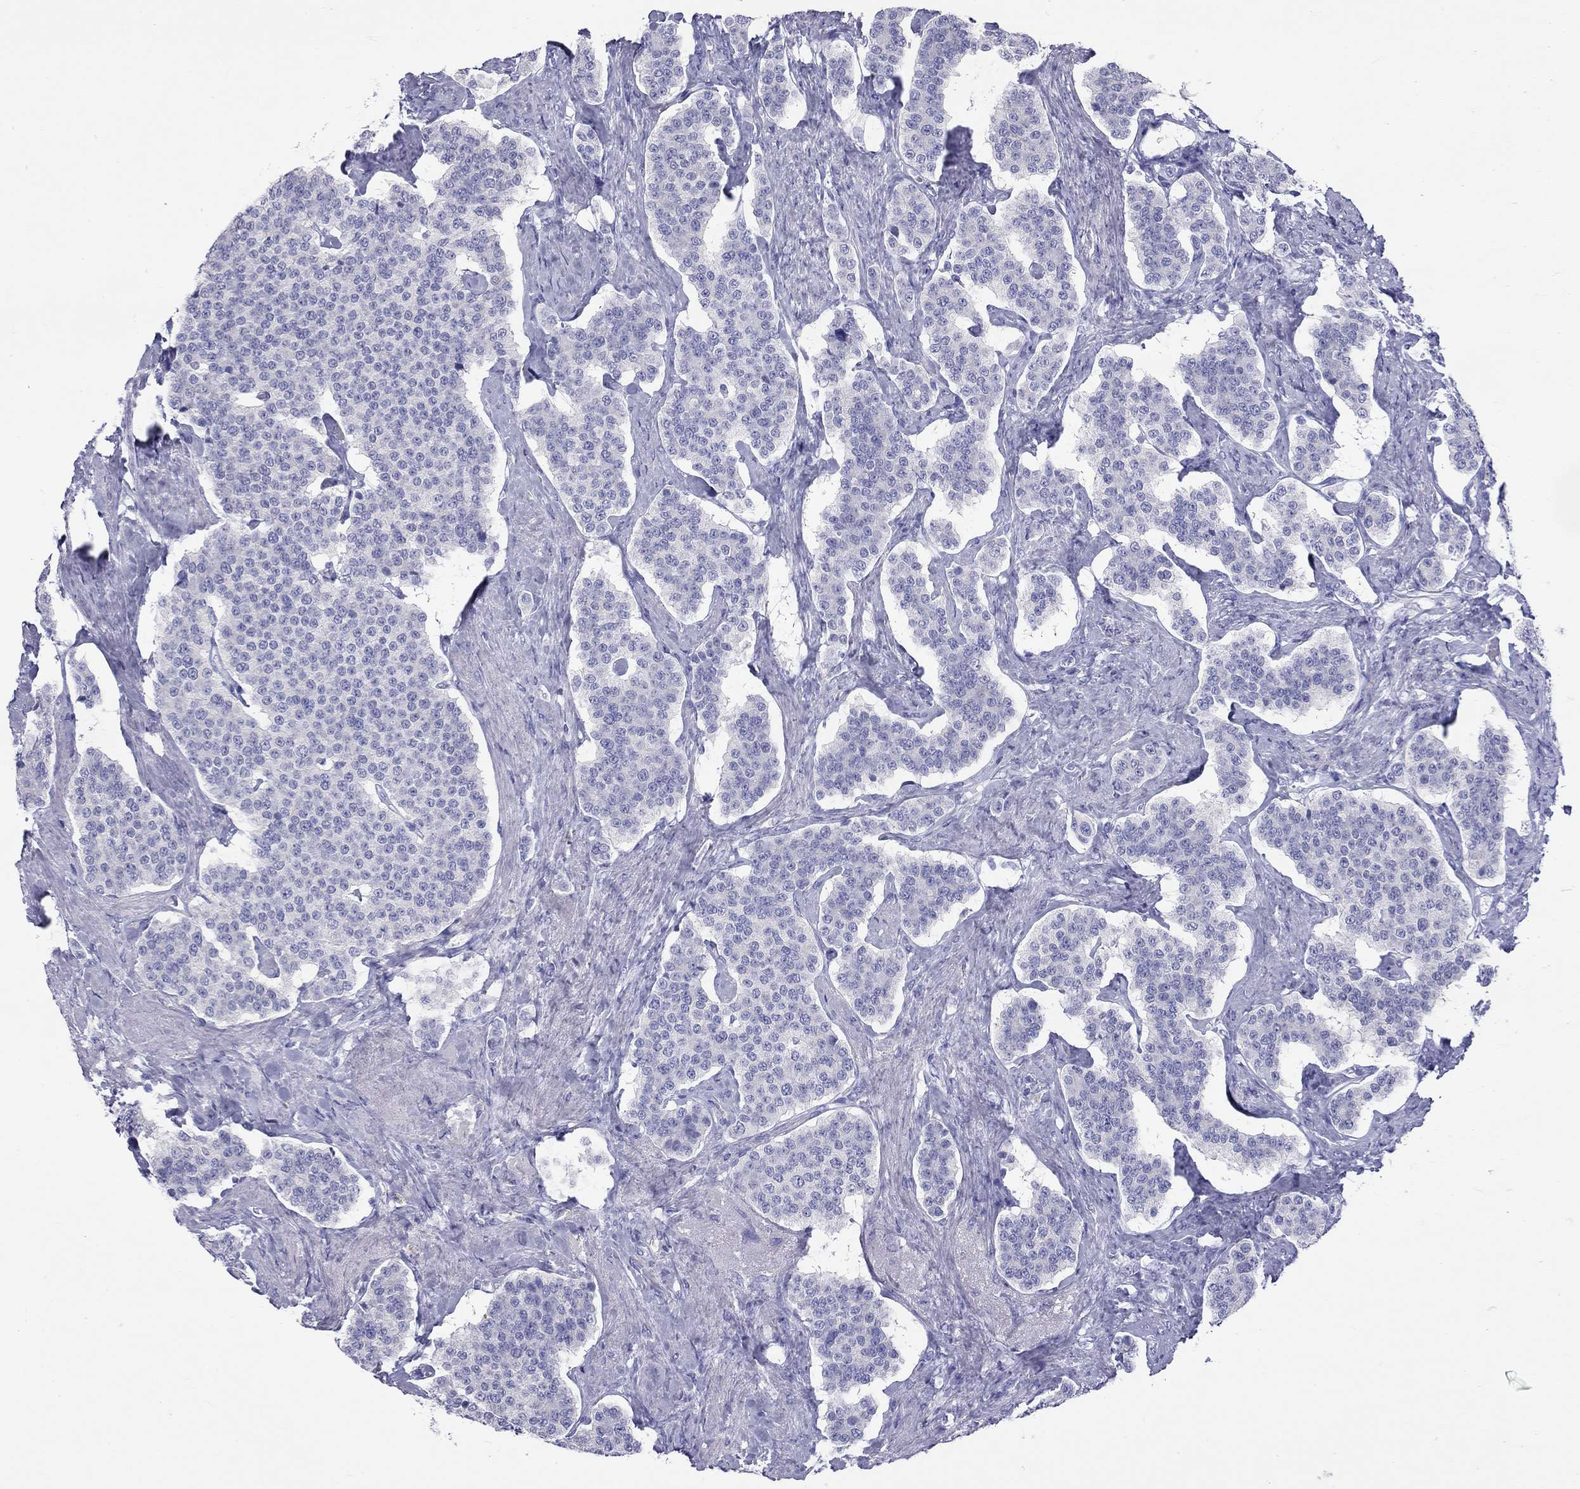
{"staining": {"intensity": "negative", "quantity": "none", "location": "none"}, "tissue": "carcinoid", "cell_type": "Tumor cells", "image_type": "cancer", "snomed": [{"axis": "morphology", "description": "Carcinoid, malignant, NOS"}, {"axis": "topography", "description": "Small intestine"}], "caption": "There is no significant positivity in tumor cells of carcinoid (malignant).", "gene": "HLA-DQB2", "patient": {"sex": "female", "age": 58}}